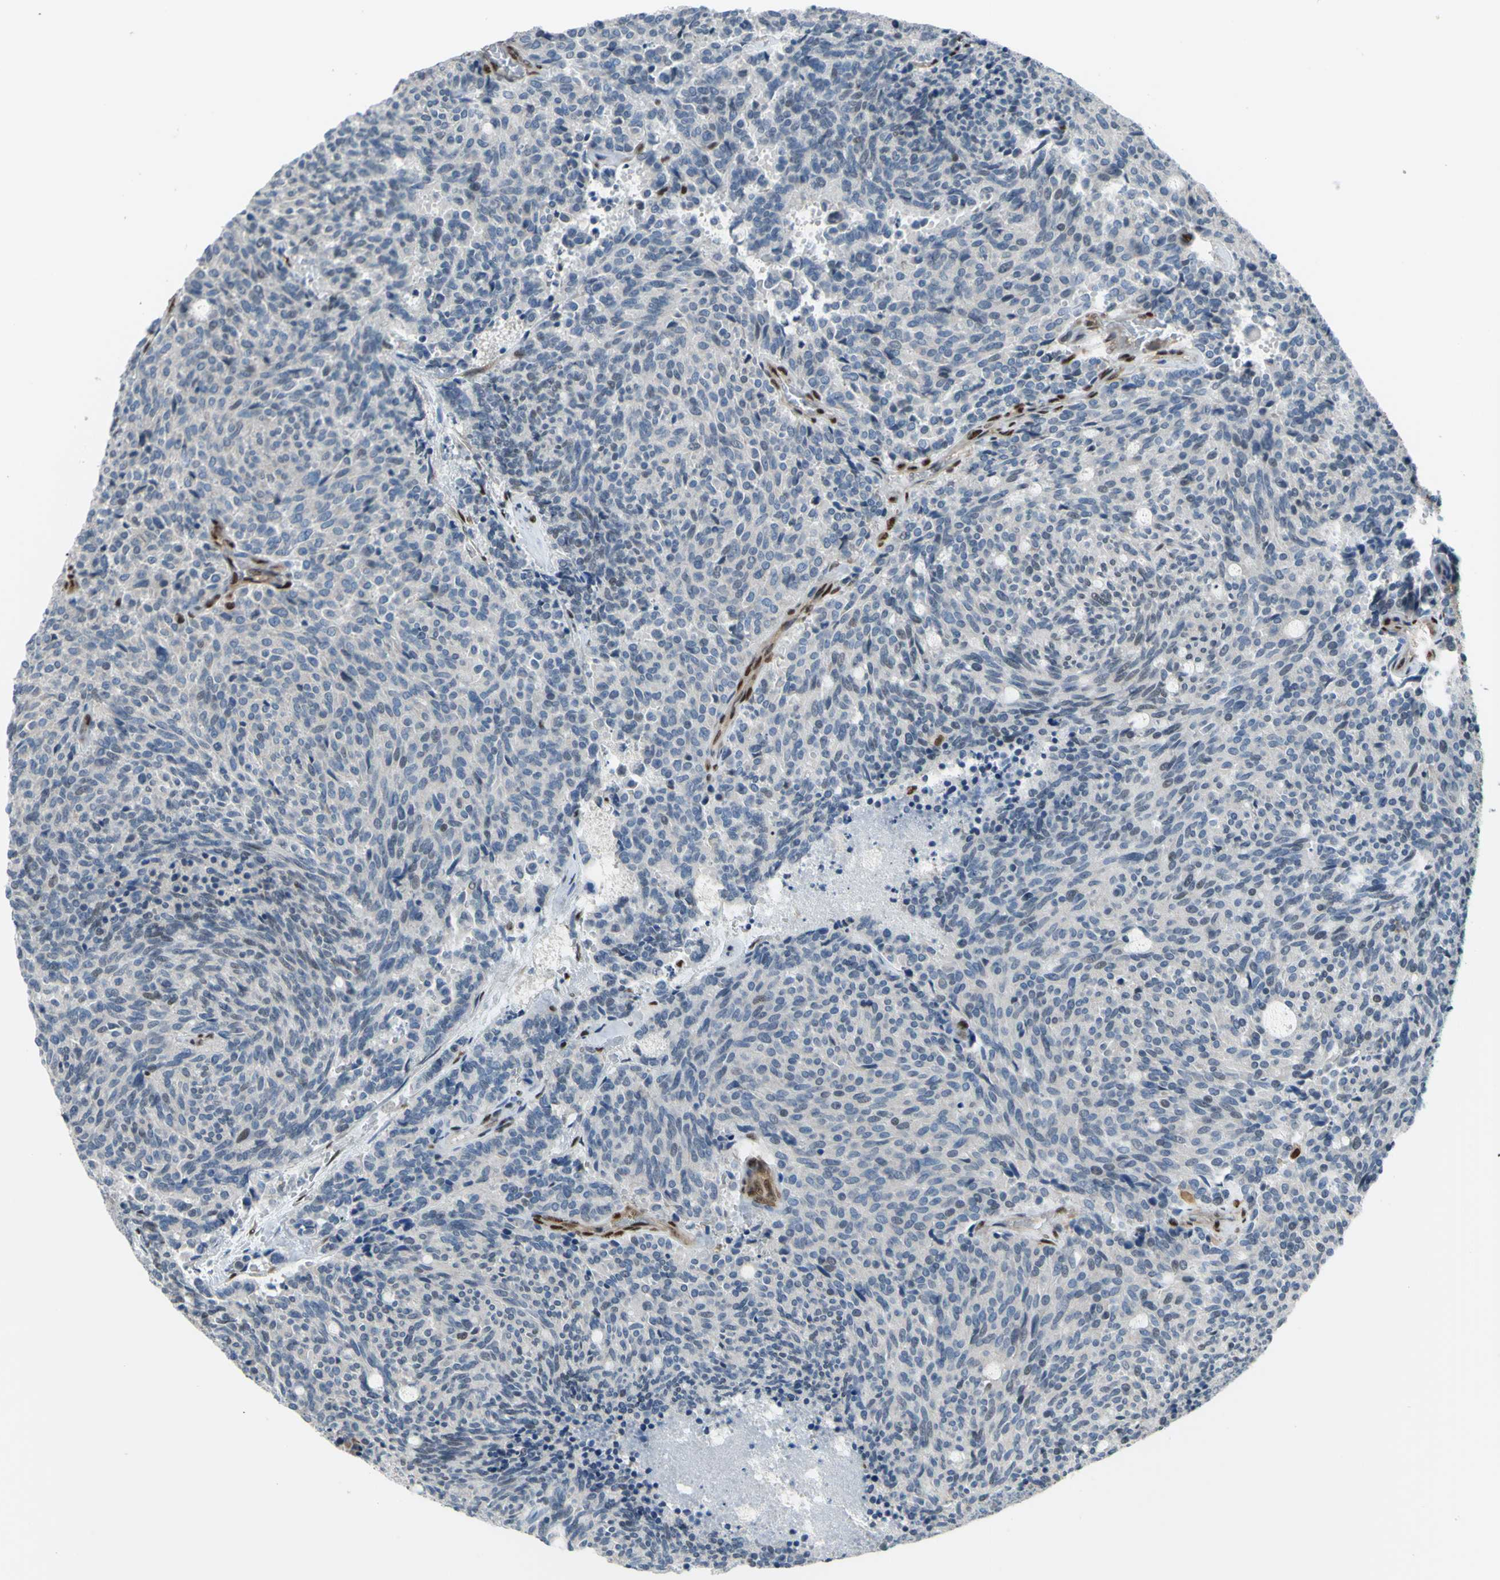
{"staining": {"intensity": "negative", "quantity": "none", "location": "none"}, "tissue": "carcinoid", "cell_type": "Tumor cells", "image_type": "cancer", "snomed": [{"axis": "morphology", "description": "Carcinoid, malignant, NOS"}, {"axis": "topography", "description": "Pancreas"}], "caption": "DAB immunohistochemical staining of human carcinoid displays no significant expression in tumor cells.", "gene": "FKBP5", "patient": {"sex": "female", "age": 54}}